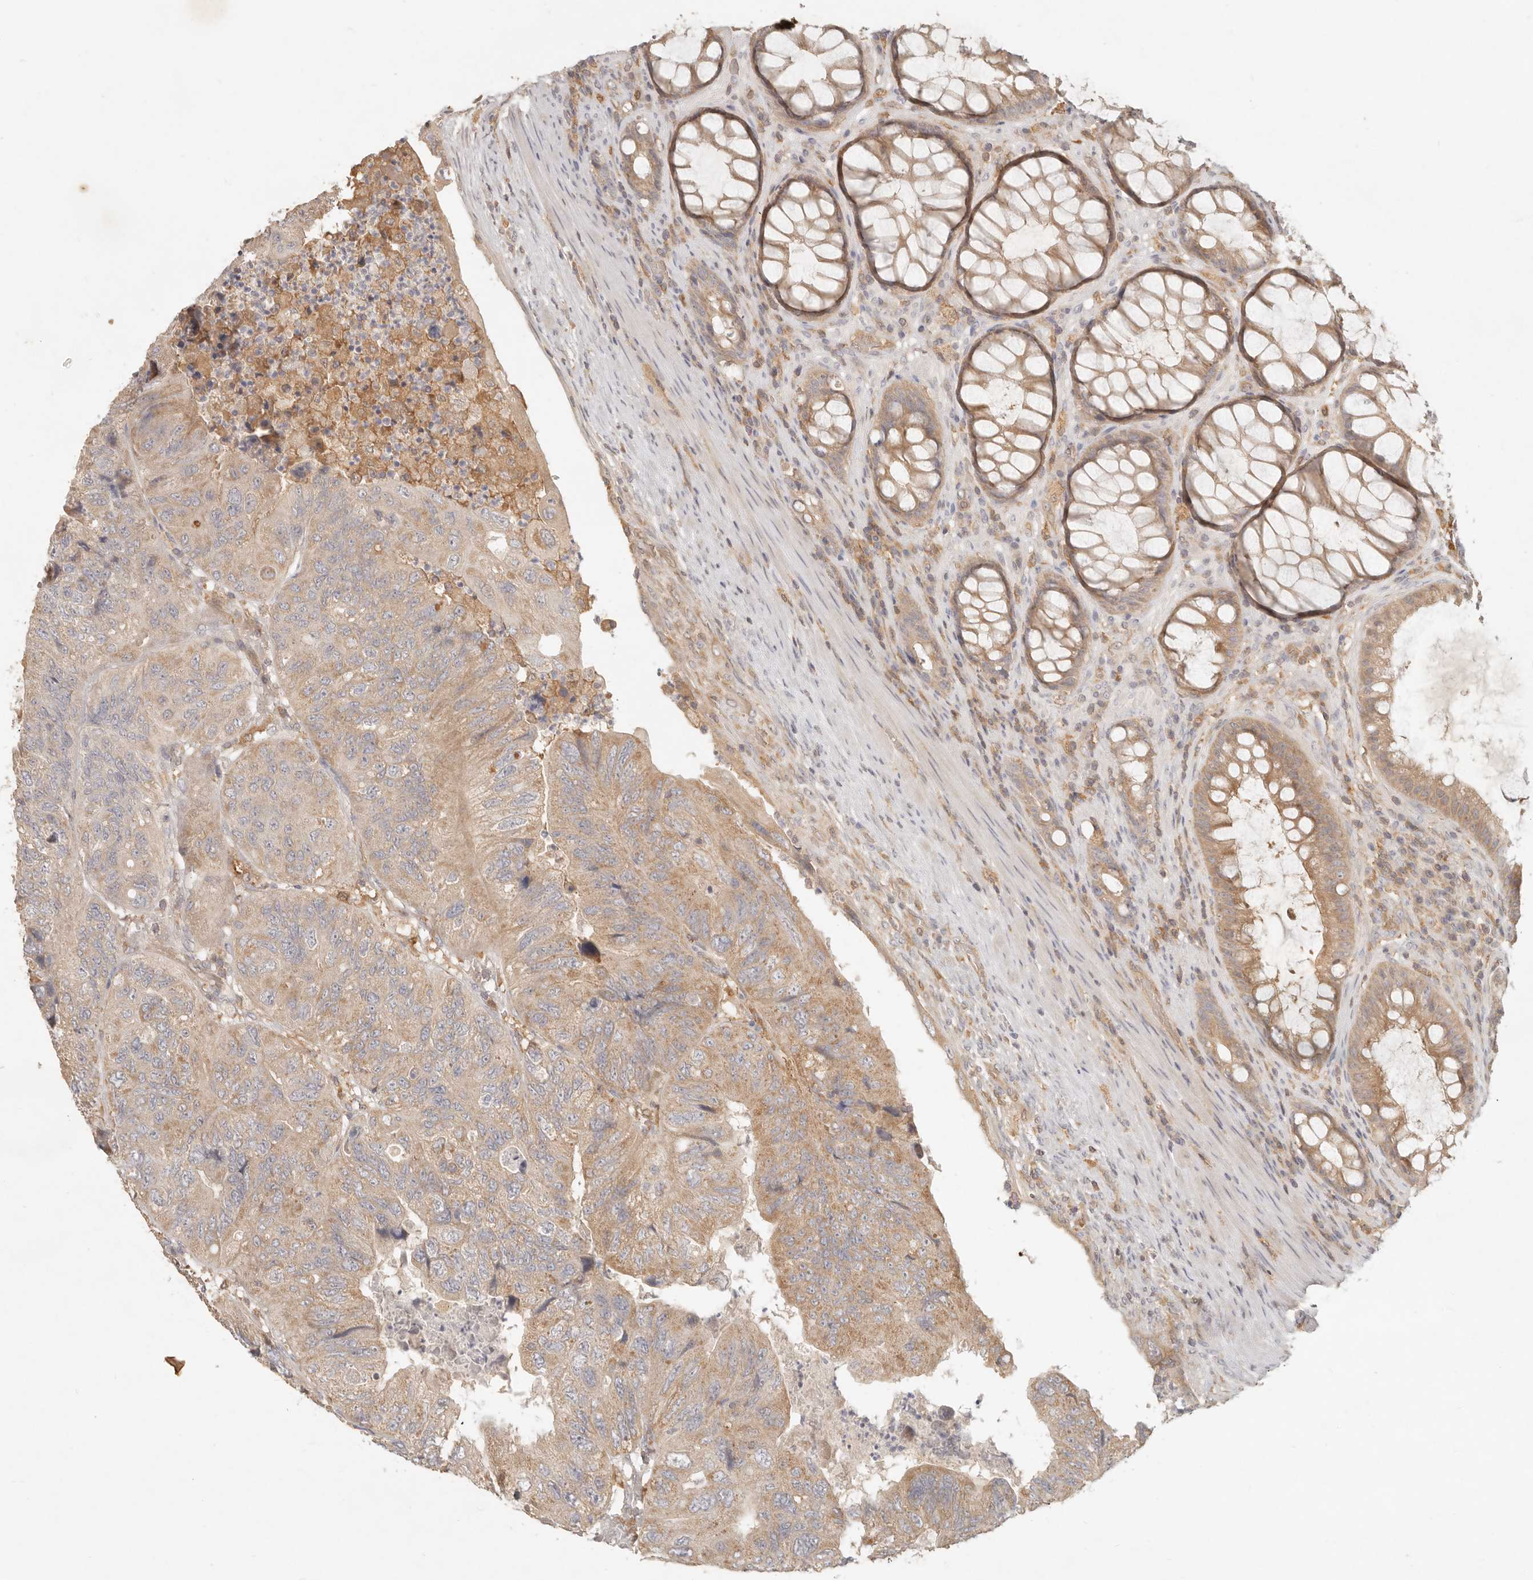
{"staining": {"intensity": "moderate", "quantity": ">75%", "location": "cytoplasmic/membranous"}, "tissue": "colorectal cancer", "cell_type": "Tumor cells", "image_type": "cancer", "snomed": [{"axis": "morphology", "description": "Adenocarcinoma, NOS"}, {"axis": "topography", "description": "Rectum"}], "caption": "Protein expression analysis of human adenocarcinoma (colorectal) reveals moderate cytoplasmic/membranous staining in approximately >75% of tumor cells.", "gene": "NECAP2", "patient": {"sex": "male", "age": 63}}